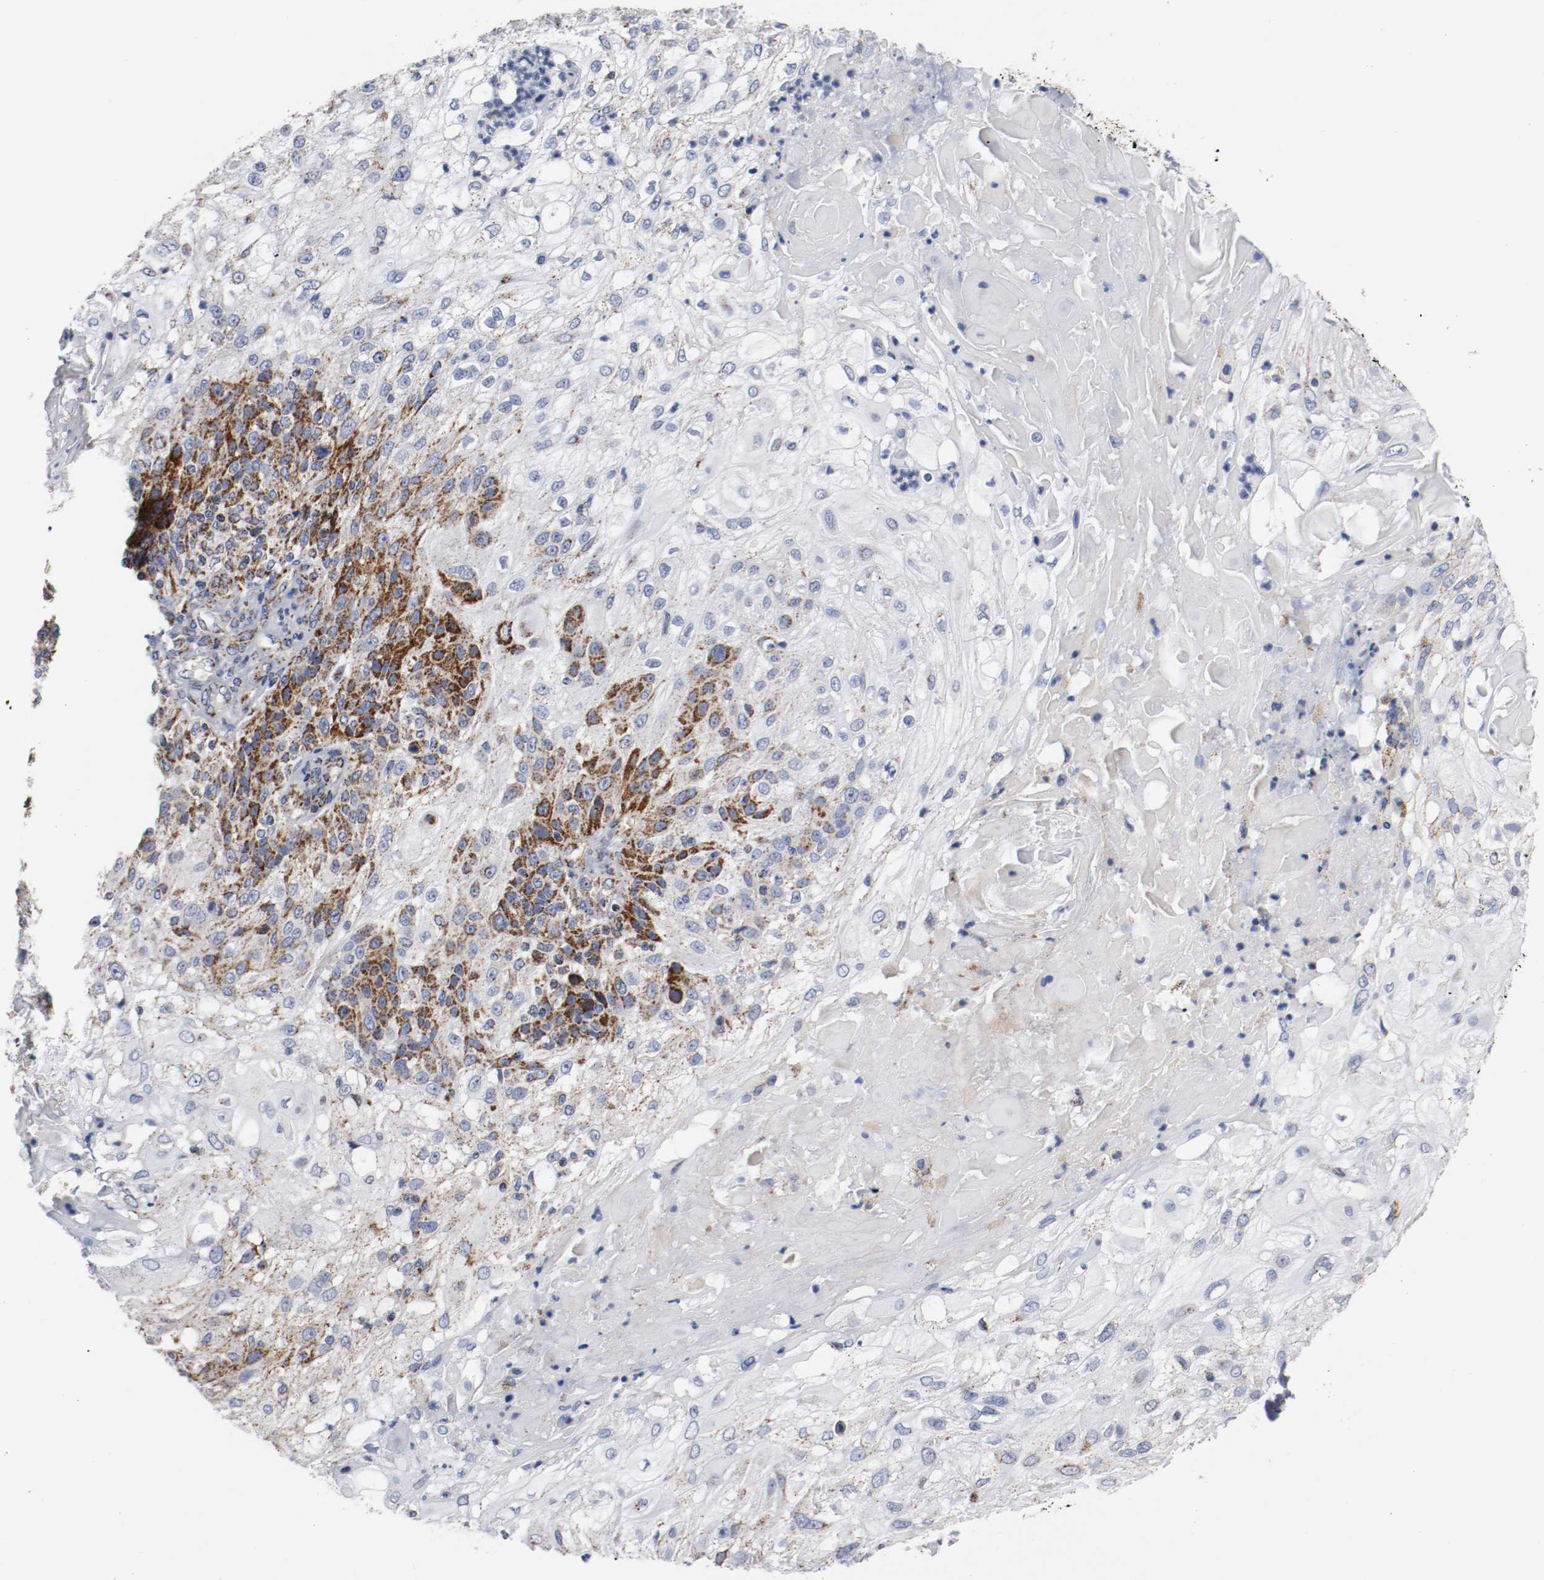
{"staining": {"intensity": "strong", "quantity": "25%-75%", "location": "cytoplasmic/membranous"}, "tissue": "skin cancer", "cell_type": "Tumor cells", "image_type": "cancer", "snomed": [{"axis": "morphology", "description": "Normal tissue, NOS"}, {"axis": "morphology", "description": "Squamous cell carcinoma, NOS"}, {"axis": "topography", "description": "Skin"}], "caption": "IHC image of neoplastic tissue: skin squamous cell carcinoma stained using IHC reveals high levels of strong protein expression localized specifically in the cytoplasmic/membranous of tumor cells, appearing as a cytoplasmic/membranous brown color.", "gene": "TUBD1", "patient": {"sex": "female", "age": 83}}